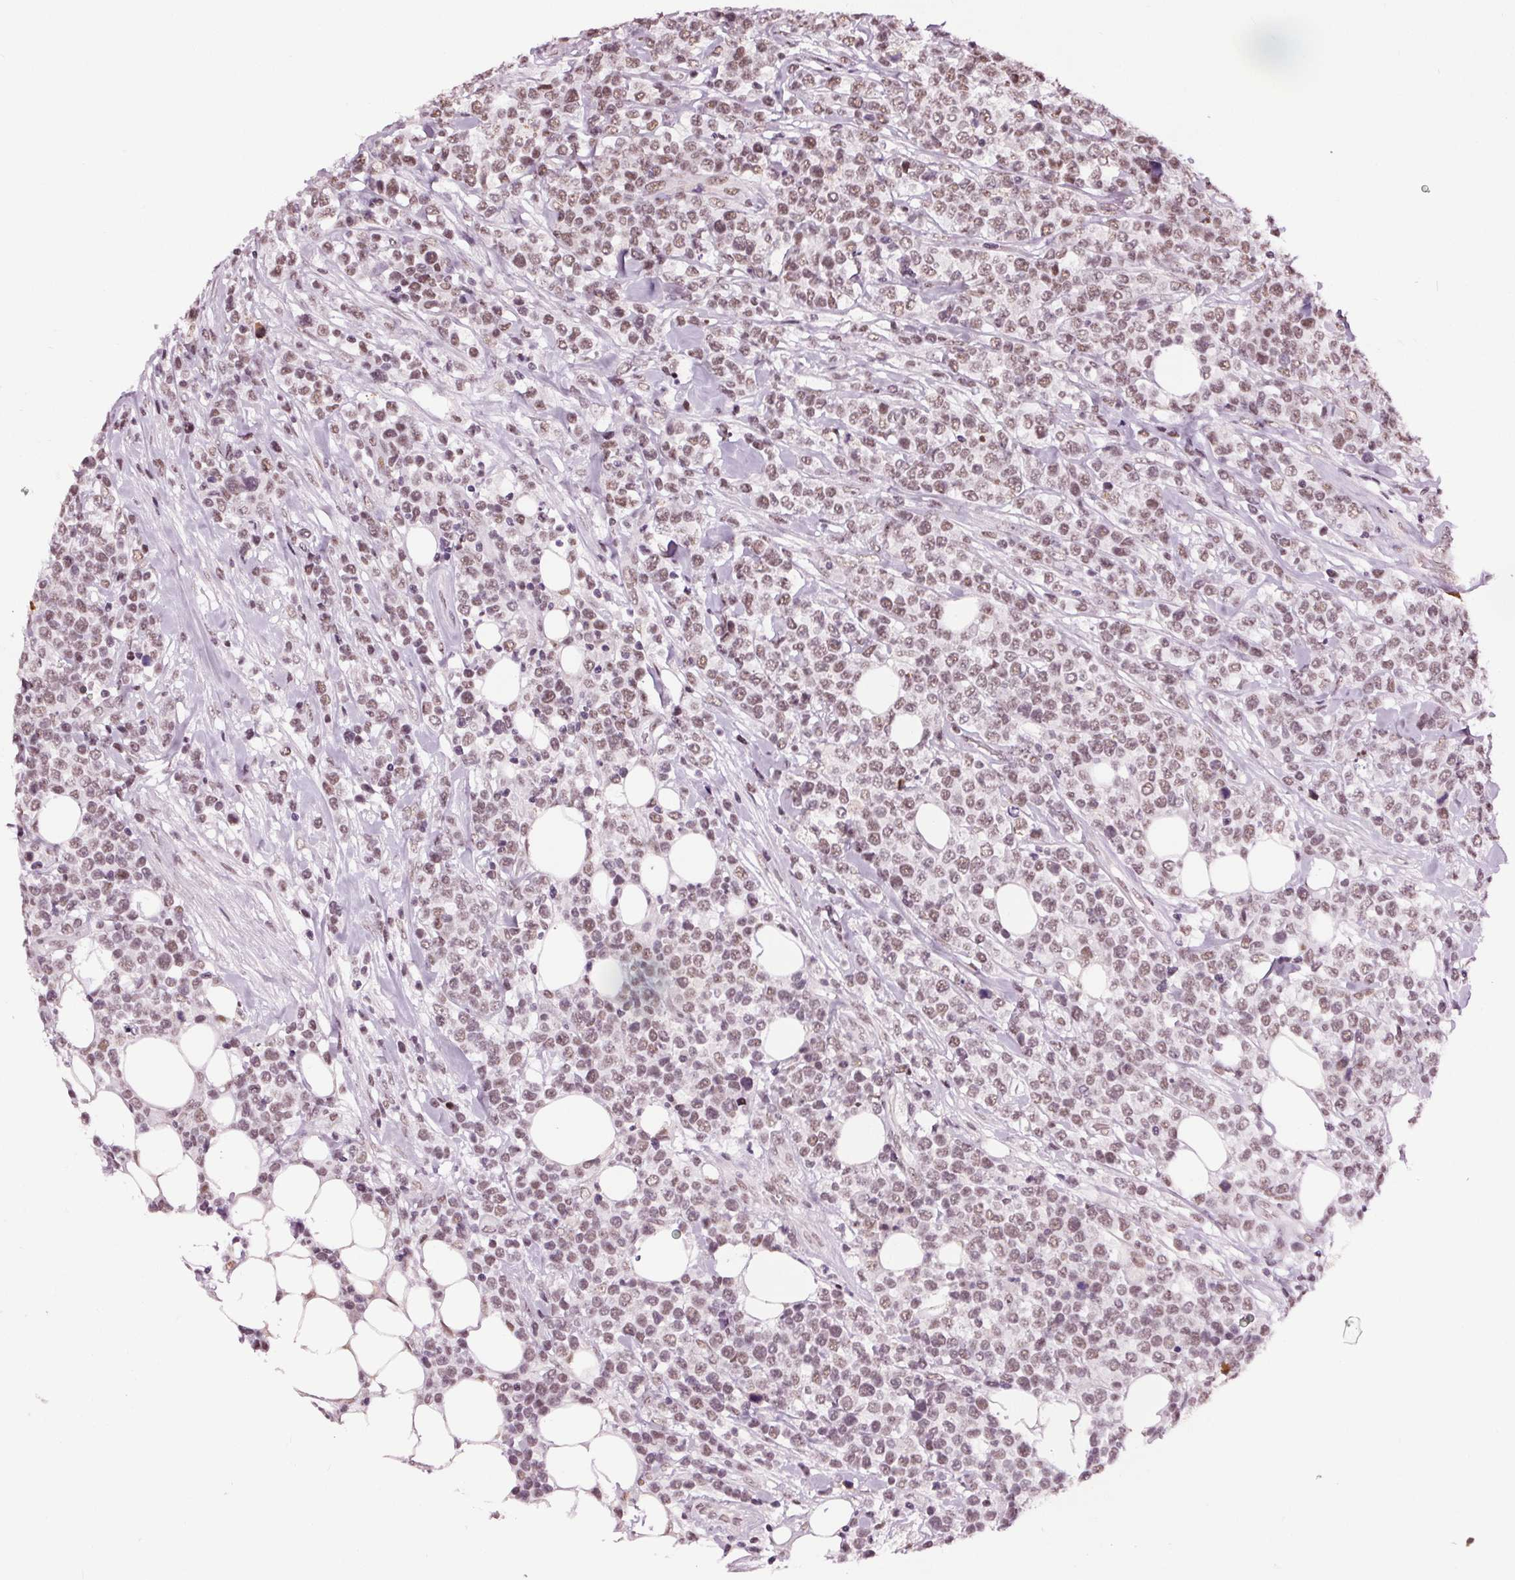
{"staining": {"intensity": "weak", "quantity": ">75%", "location": "nuclear"}, "tissue": "lymphoma", "cell_type": "Tumor cells", "image_type": "cancer", "snomed": [{"axis": "morphology", "description": "Malignant lymphoma, non-Hodgkin's type, High grade"}, {"axis": "topography", "description": "Soft tissue"}], "caption": "Protein analysis of lymphoma tissue displays weak nuclear positivity in approximately >75% of tumor cells.", "gene": "IWS1", "patient": {"sex": "female", "age": 56}}